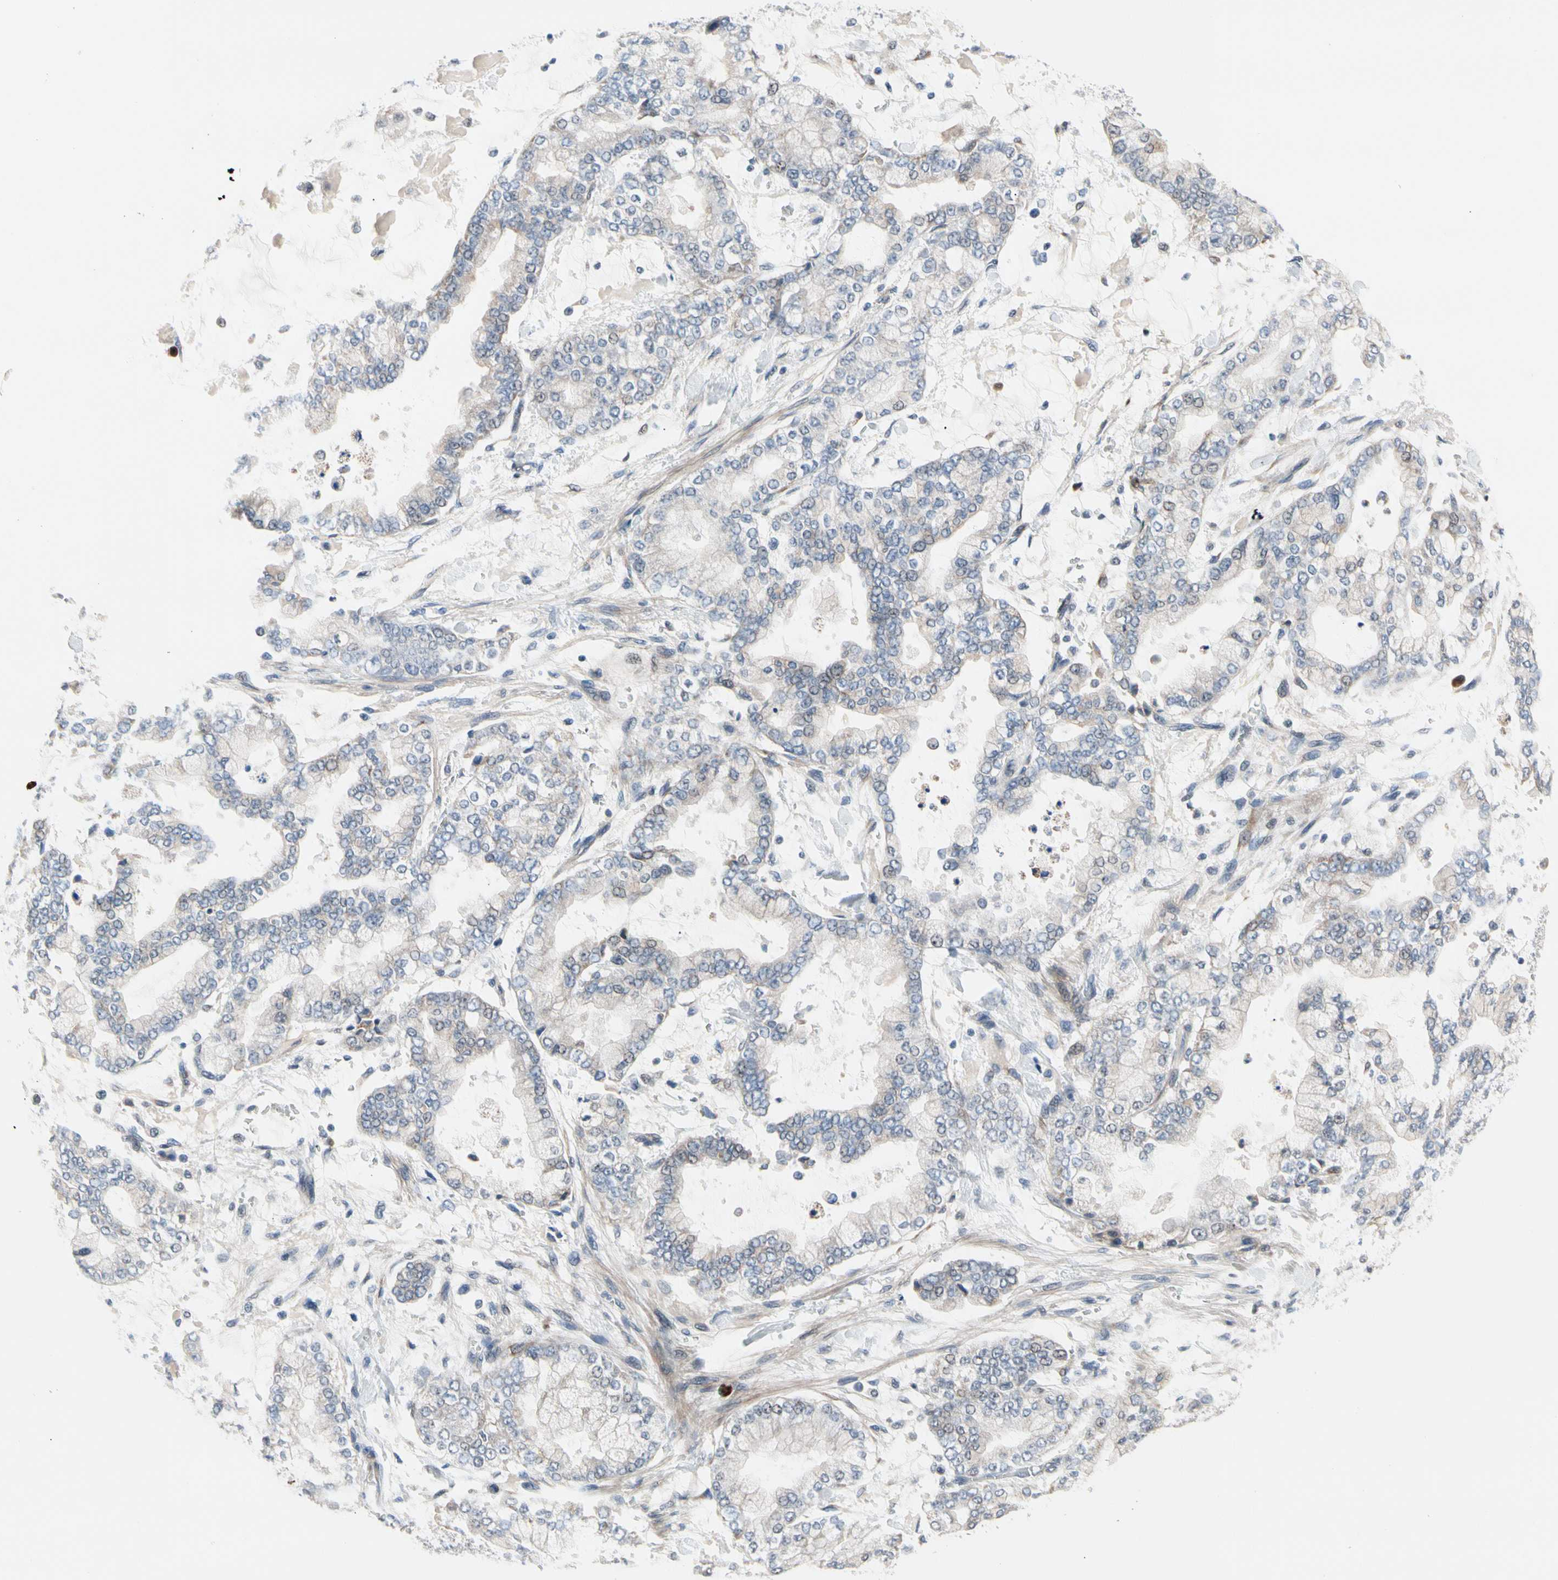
{"staining": {"intensity": "weak", "quantity": "25%-75%", "location": "cytoplasmic/membranous,nuclear"}, "tissue": "stomach cancer", "cell_type": "Tumor cells", "image_type": "cancer", "snomed": [{"axis": "morphology", "description": "Normal tissue, NOS"}, {"axis": "morphology", "description": "Adenocarcinoma, NOS"}, {"axis": "topography", "description": "Stomach, upper"}, {"axis": "topography", "description": "Stomach"}], "caption": "Stomach adenocarcinoma stained with immunohistochemistry exhibits weak cytoplasmic/membranous and nuclear positivity in approximately 25%-75% of tumor cells. Using DAB (3,3'-diaminobenzidine) (brown) and hematoxylin (blue) stains, captured at high magnification using brightfield microscopy.", "gene": "MARK1", "patient": {"sex": "male", "age": 76}}